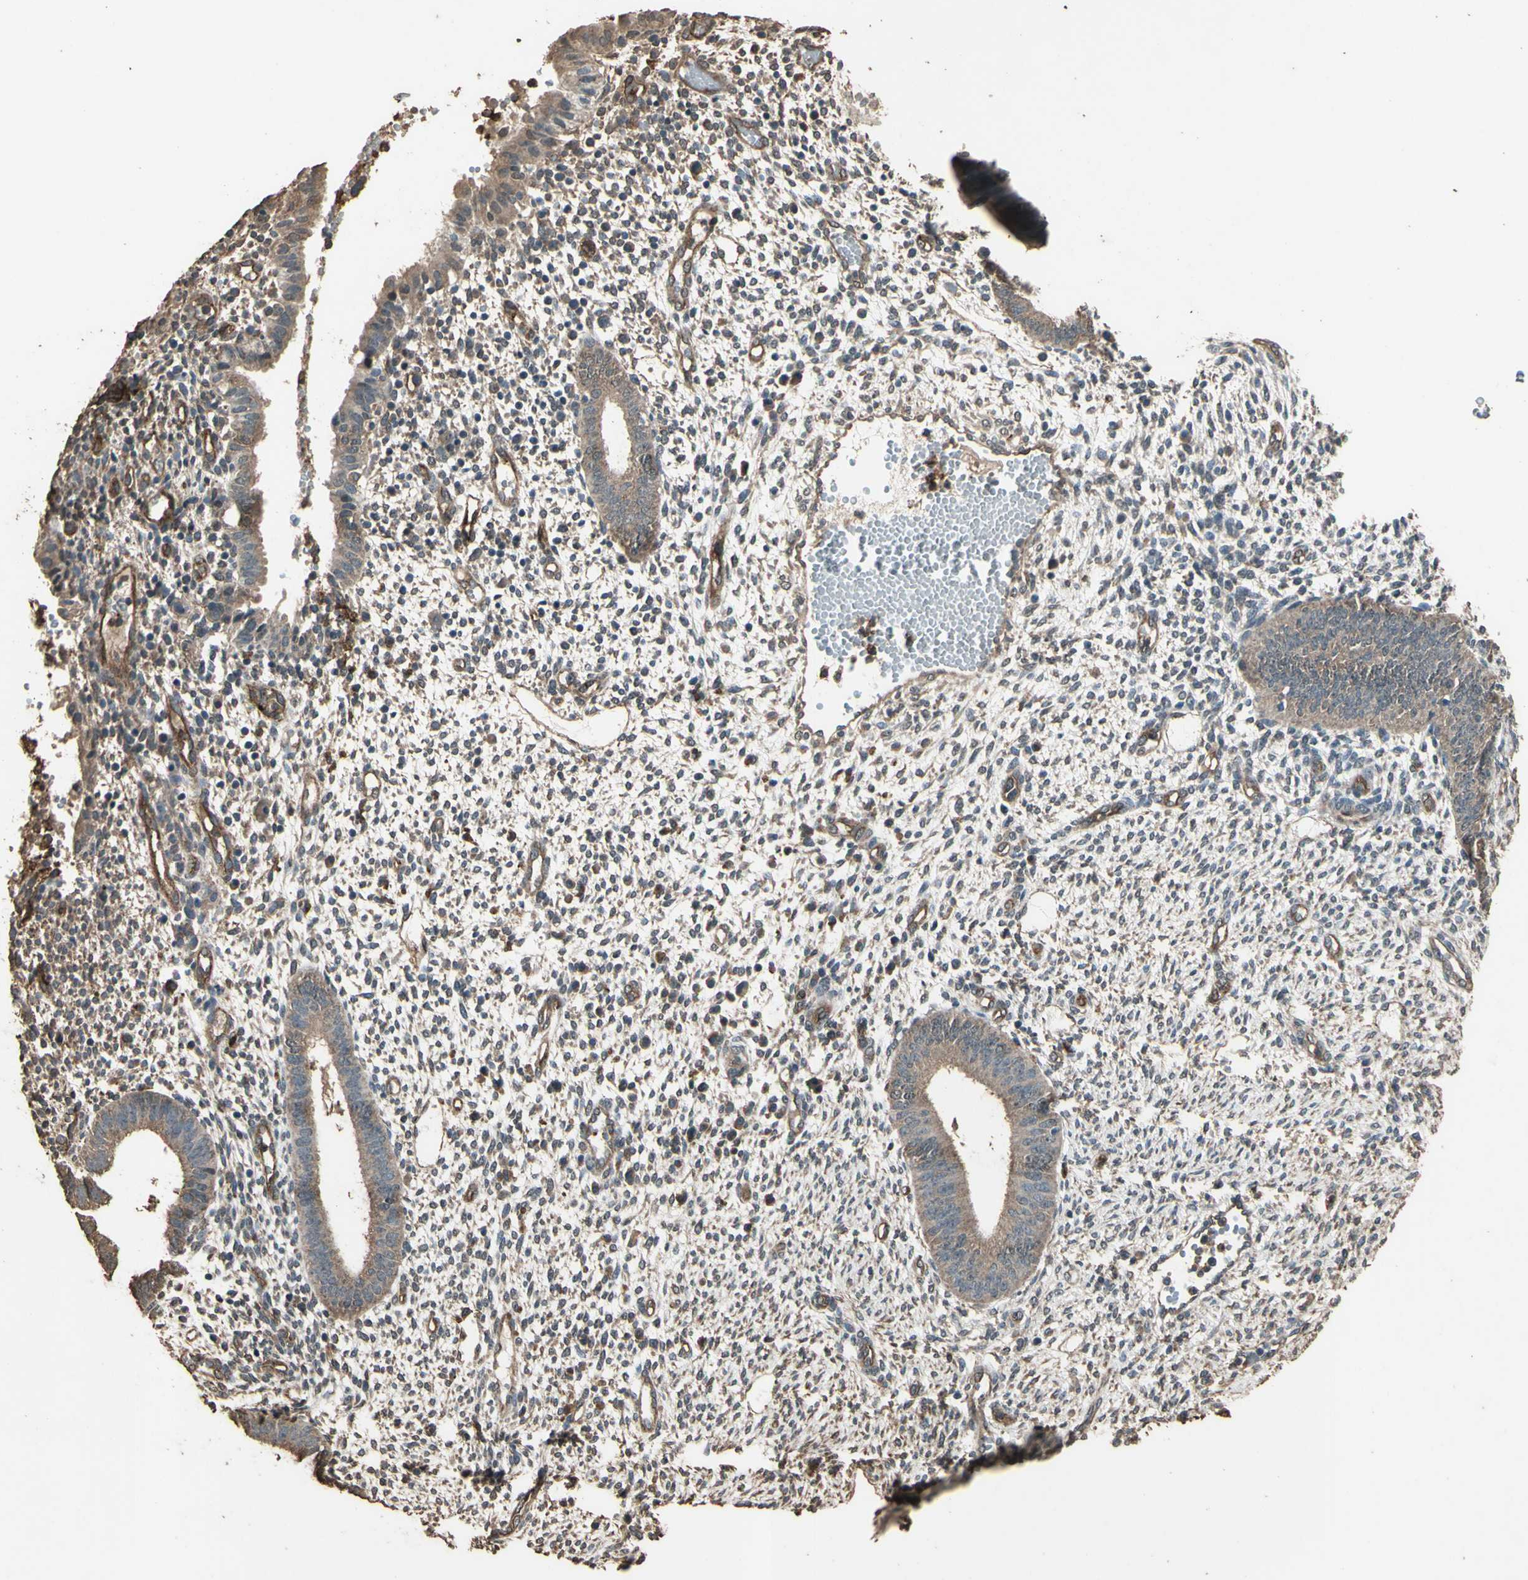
{"staining": {"intensity": "moderate", "quantity": ">75%", "location": "cytoplasmic/membranous"}, "tissue": "endometrium", "cell_type": "Cells in endometrial stroma", "image_type": "normal", "snomed": [{"axis": "morphology", "description": "Normal tissue, NOS"}, {"axis": "topography", "description": "Endometrium"}], "caption": "A photomicrograph of endometrium stained for a protein exhibits moderate cytoplasmic/membranous brown staining in cells in endometrial stroma.", "gene": "TSPO", "patient": {"sex": "female", "age": 35}}